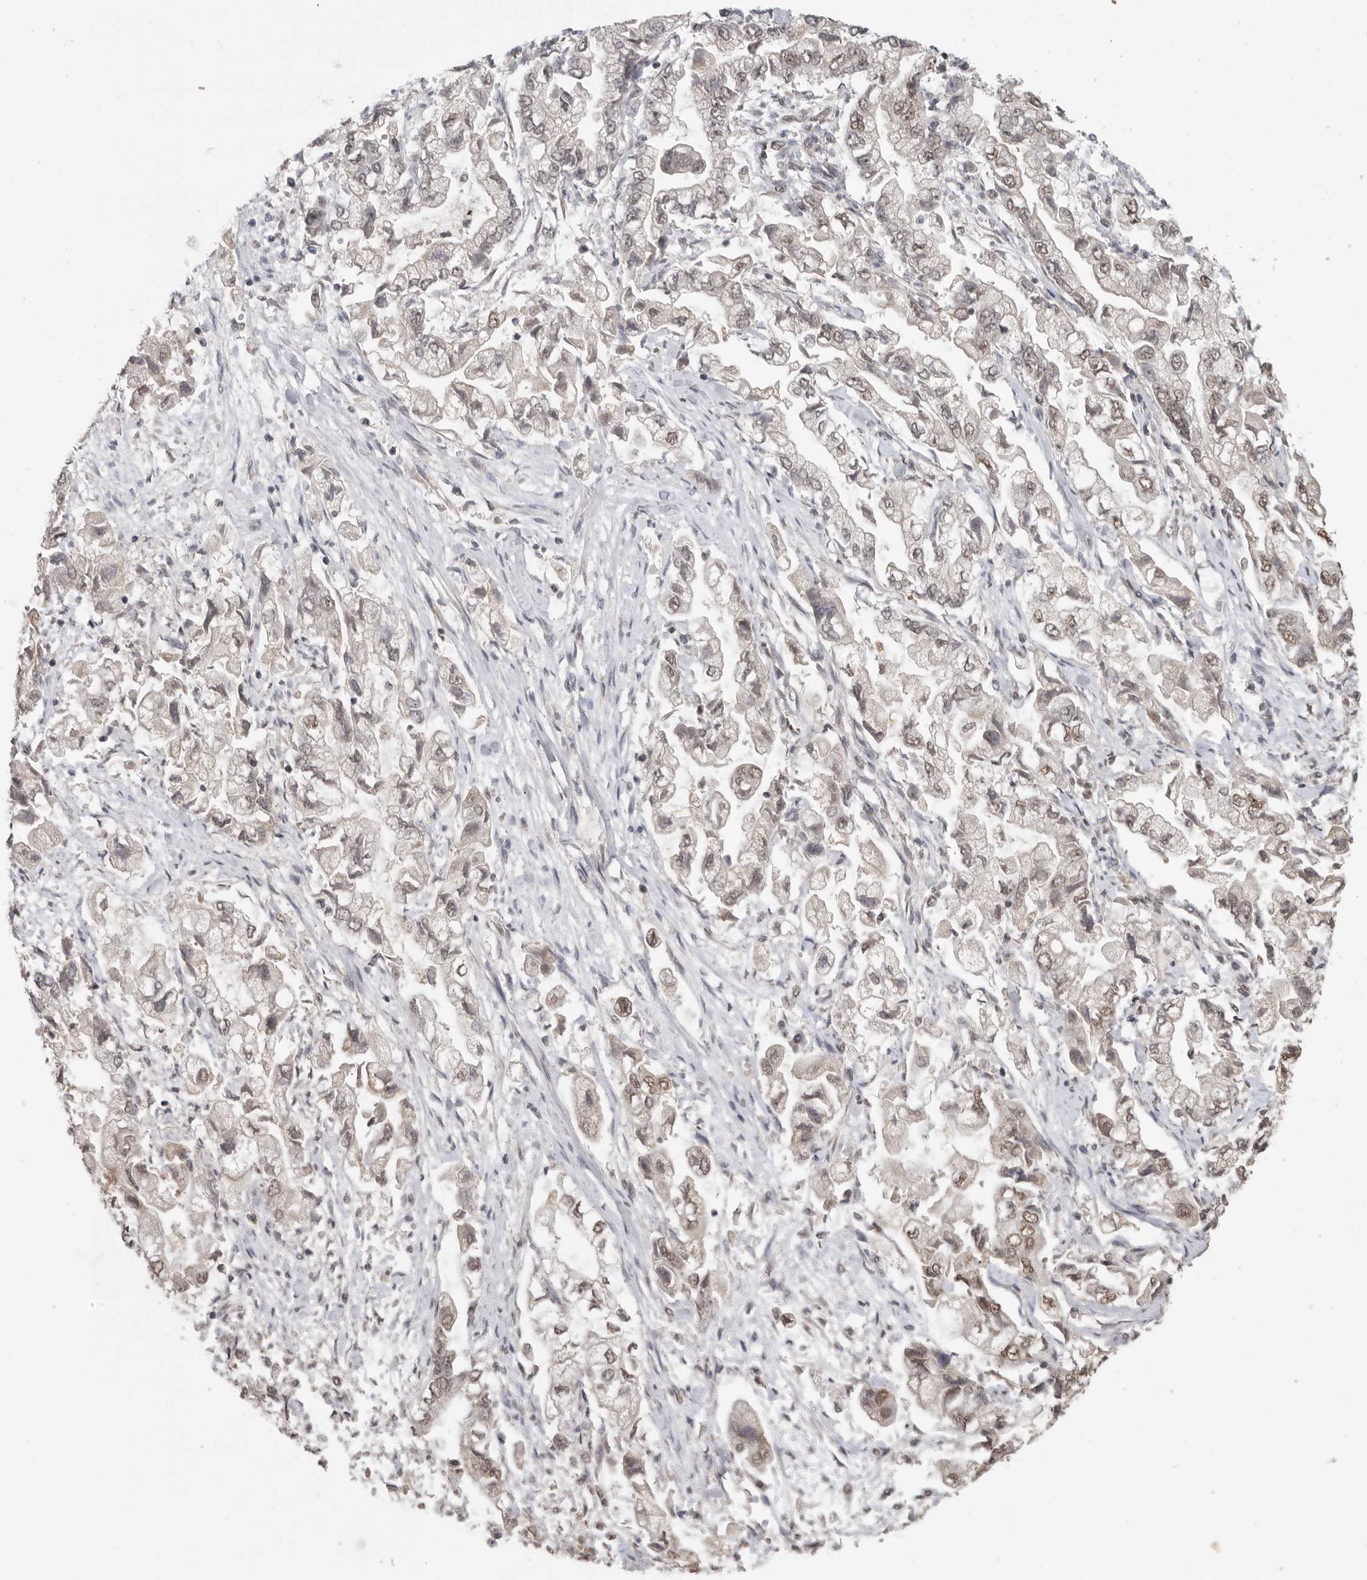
{"staining": {"intensity": "weak", "quantity": "25%-75%", "location": "nuclear"}, "tissue": "stomach cancer", "cell_type": "Tumor cells", "image_type": "cancer", "snomed": [{"axis": "morphology", "description": "Normal tissue, NOS"}, {"axis": "morphology", "description": "Adenocarcinoma, NOS"}, {"axis": "topography", "description": "Stomach"}], "caption": "Immunohistochemical staining of stomach cancer reveals low levels of weak nuclear expression in about 25%-75% of tumor cells.", "gene": "PPP1R10", "patient": {"sex": "male", "age": 62}}